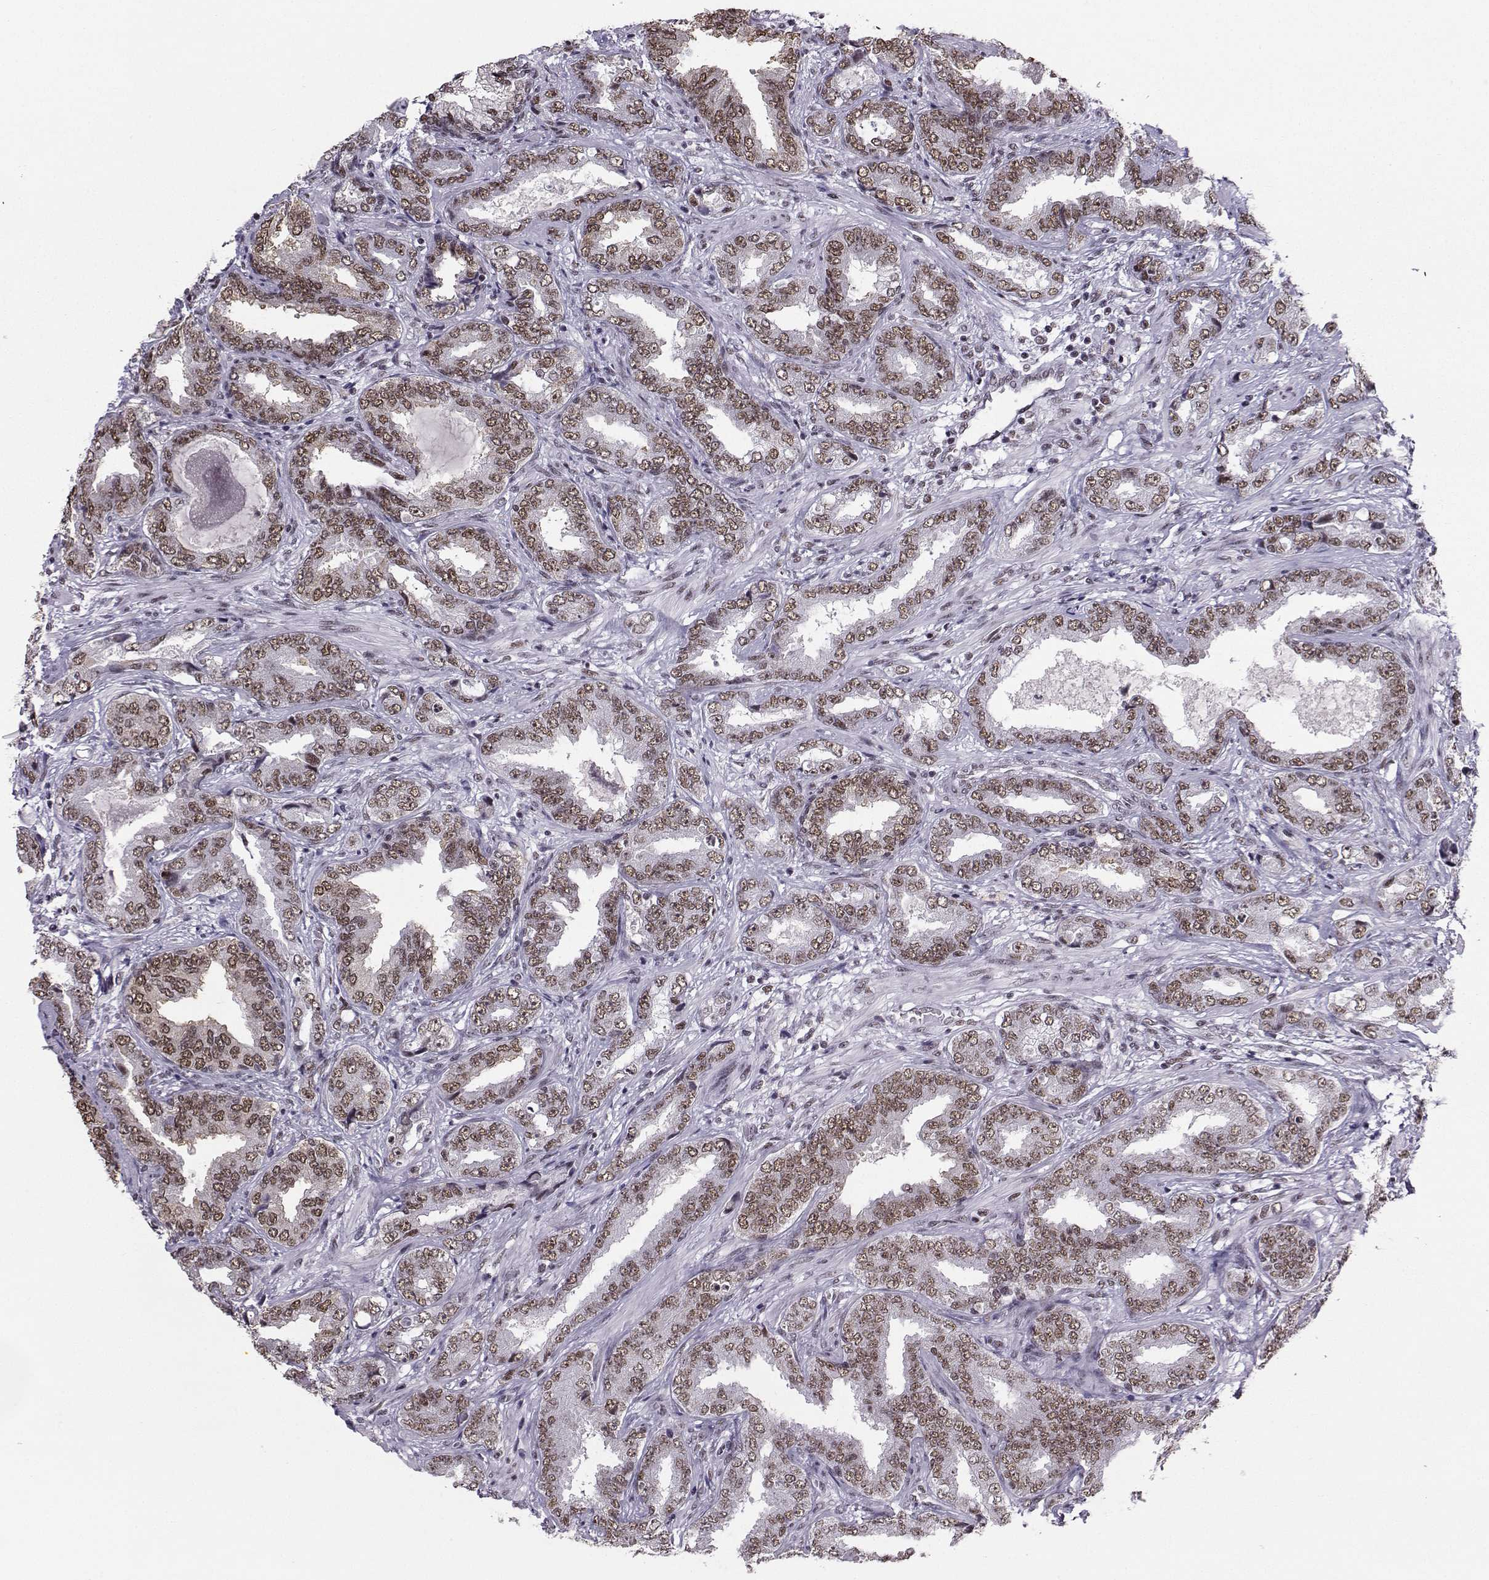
{"staining": {"intensity": "moderate", "quantity": "25%-75%", "location": "nuclear"}, "tissue": "prostate cancer", "cell_type": "Tumor cells", "image_type": "cancer", "snomed": [{"axis": "morphology", "description": "Adenocarcinoma, Low grade"}, {"axis": "topography", "description": "Prostate"}], "caption": "Moderate nuclear protein staining is seen in approximately 25%-75% of tumor cells in prostate cancer.", "gene": "SNRPB2", "patient": {"sex": "male", "age": 68}}